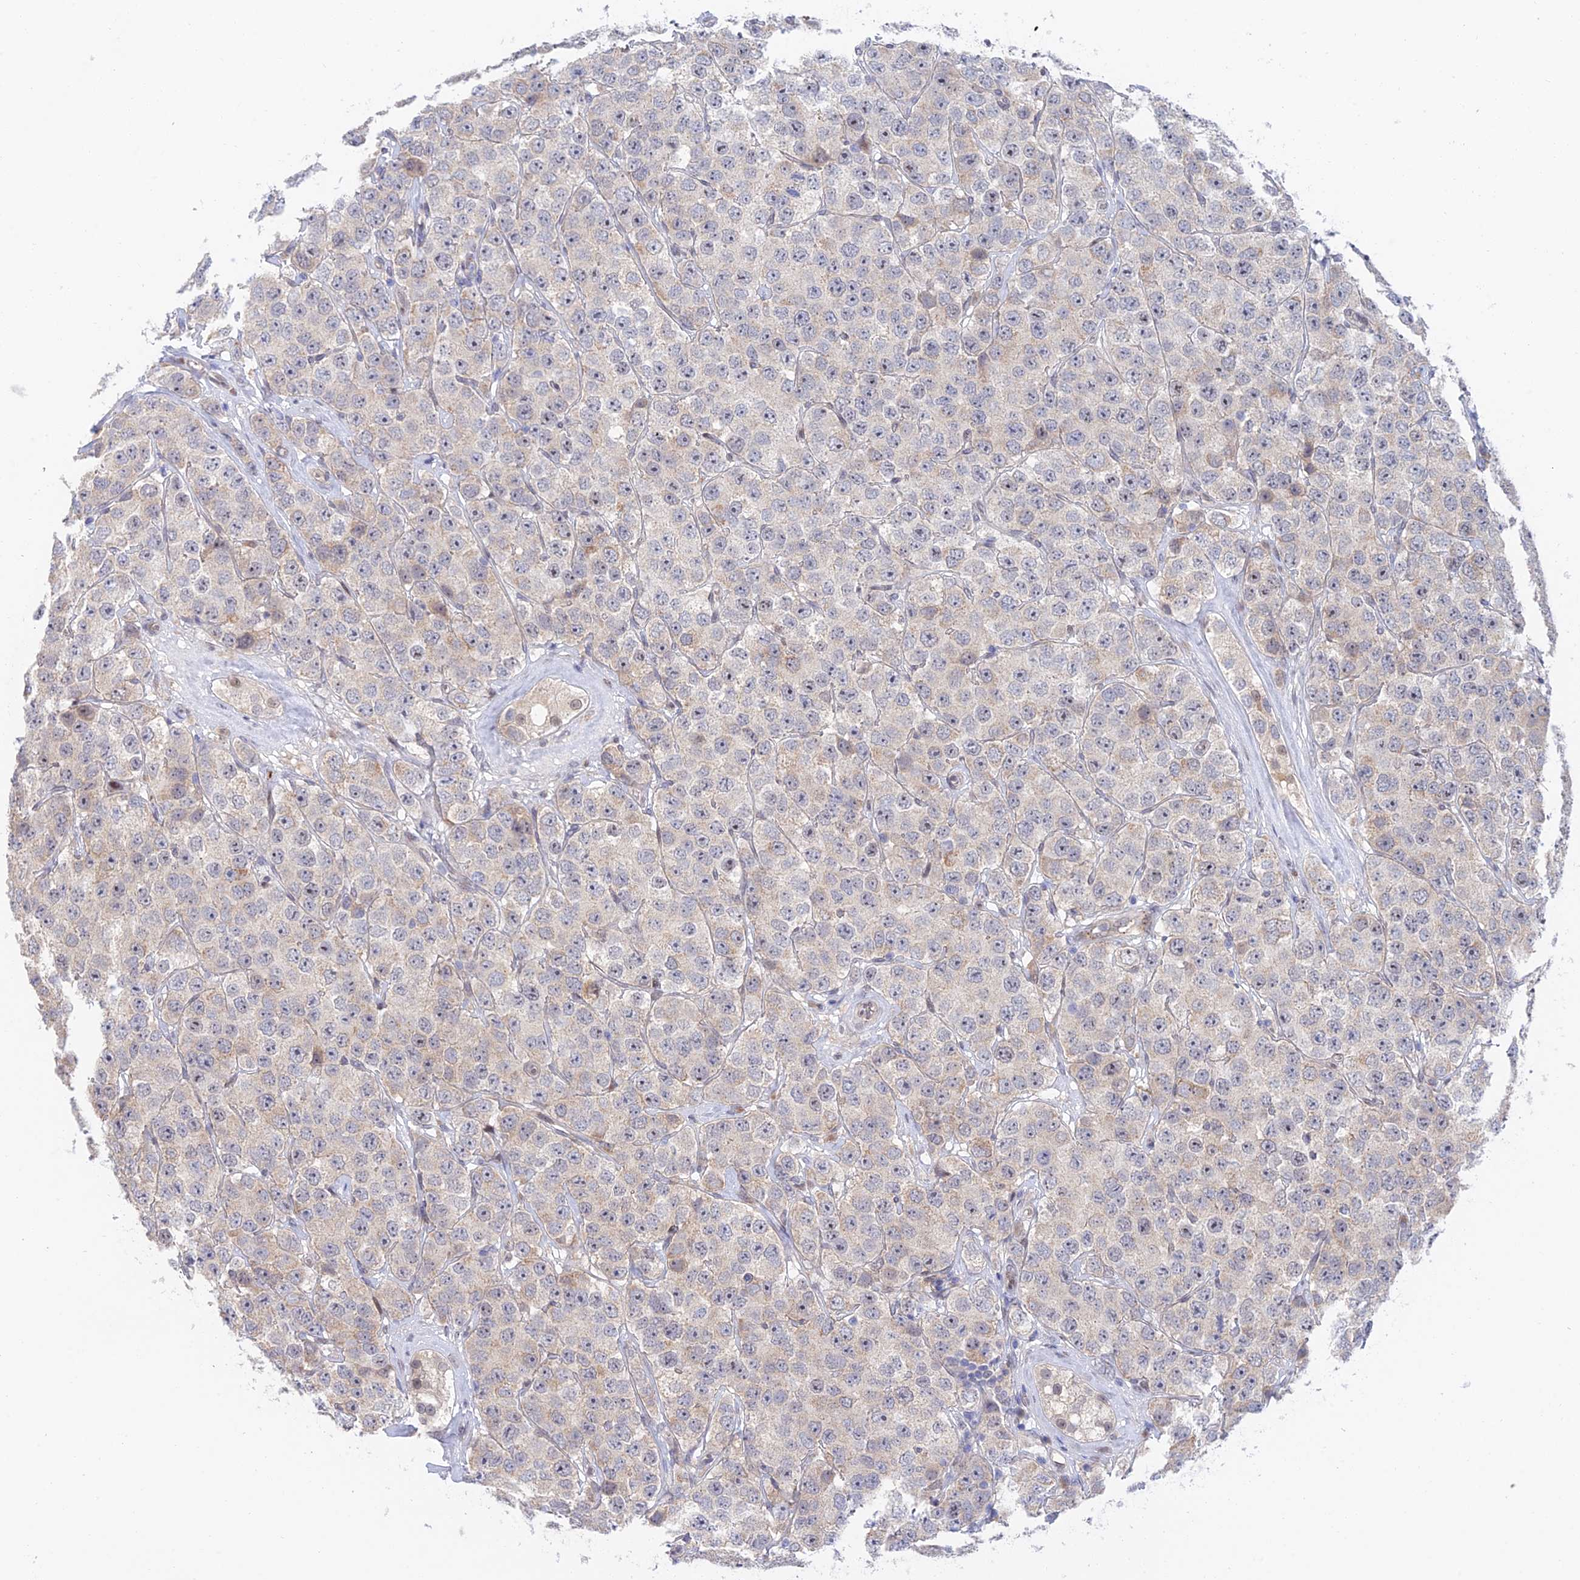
{"staining": {"intensity": "weak", "quantity": "<25%", "location": "cytoplasmic/membranous"}, "tissue": "testis cancer", "cell_type": "Tumor cells", "image_type": "cancer", "snomed": [{"axis": "morphology", "description": "Seminoma, NOS"}, {"axis": "topography", "description": "Testis"}], "caption": "IHC histopathology image of neoplastic tissue: human testis seminoma stained with DAB exhibits no significant protein expression in tumor cells.", "gene": "ZUP1", "patient": {"sex": "male", "age": 28}}